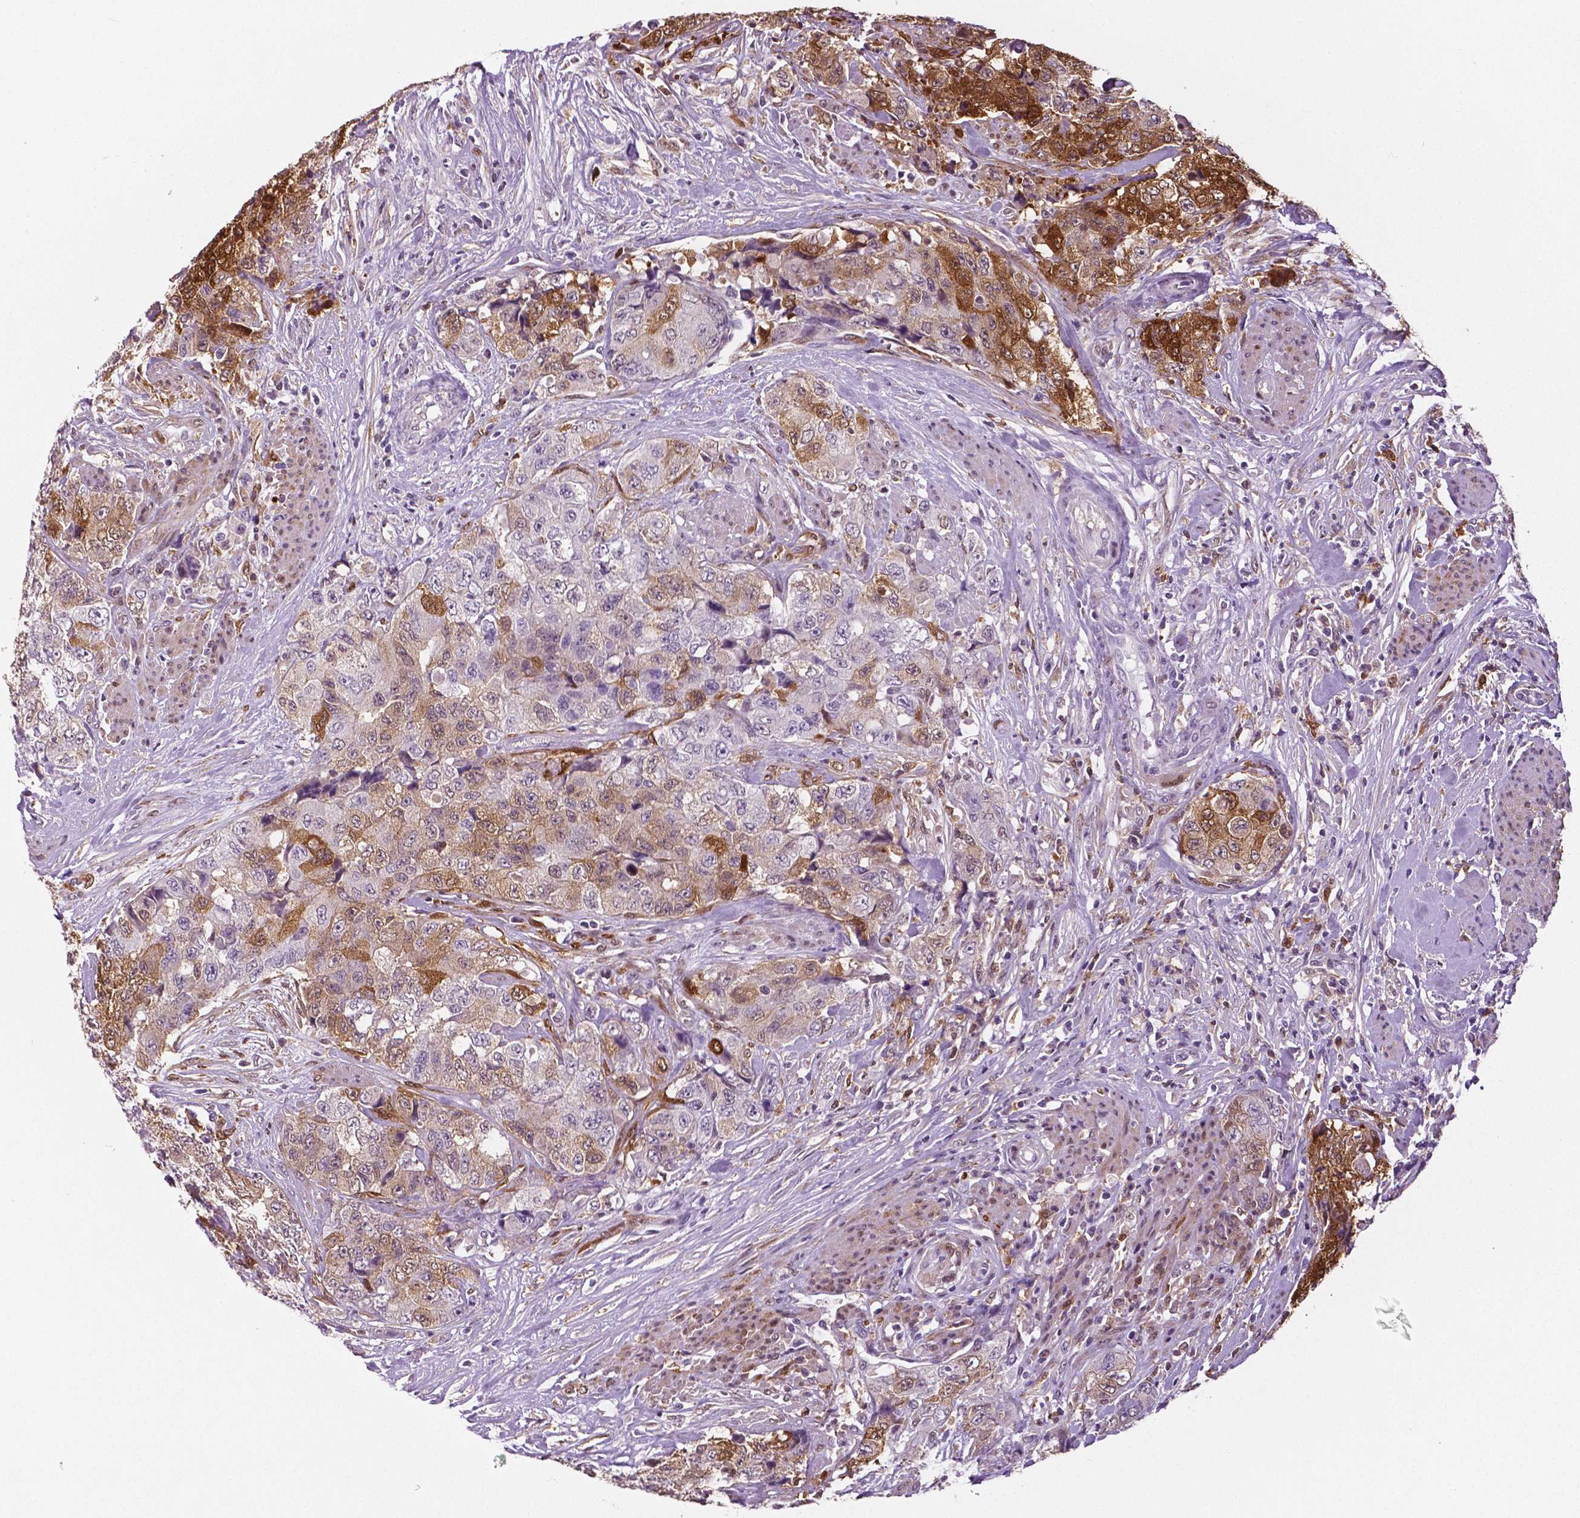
{"staining": {"intensity": "strong", "quantity": "25%-75%", "location": "cytoplasmic/membranous,nuclear"}, "tissue": "urothelial cancer", "cell_type": "Tumor cells", "image_type": "cancer", "snomed": [{"axis": "morphology", "description": "Urothelial carcinoma, High grade"}, {"axis": "topography", "description": "Urinary bladder"}], "caption": "Protein staining exhibits strong cytoplasmic/membranous and nuclear expression in approximately 25%-75% of tumor cells in high-grade urothelial carcinoma.", "gene": "PHGDH", "patient": {"sex": "female", "age": 78}}